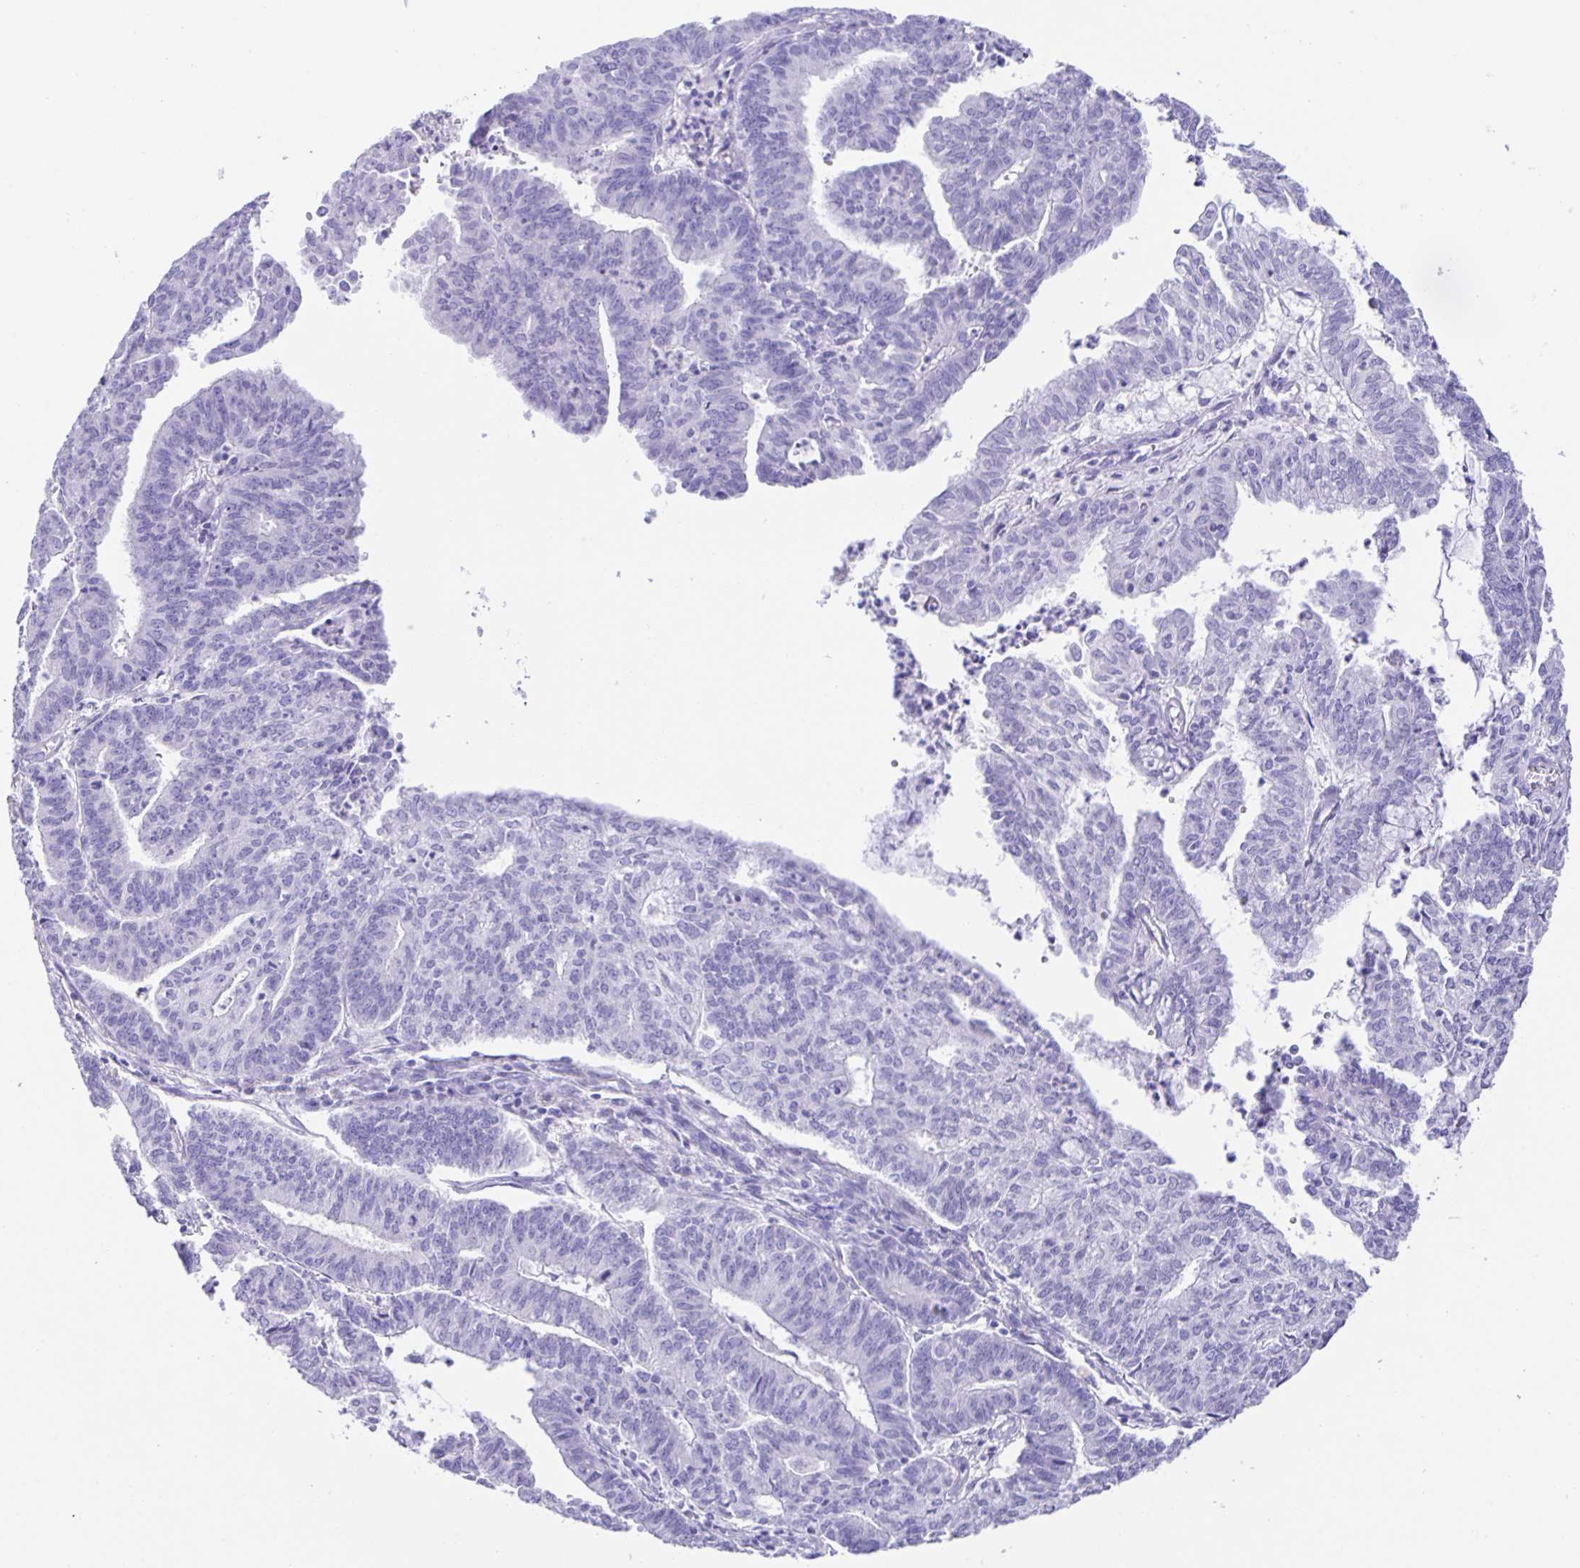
{"staining": {"intensity": "negative", "quantity": "none", "location": "none"}, "tissue": "endometrial cancer", "cell_type": "Tumor cells", "image_type": "cancer", "snomed": [{"axis": "morphology", "description": "Adenocarcinoma, NOS"}, {"axis": "topography", "description": "Endometrium"}], "caption": "Immunohistochemical staining of human endometrial cancer (adenocarcinoma) demonstrates no significant staining in tumor cells.", "gene": "GUCA2A", "patient": {"sex": "female", "age": 61}}